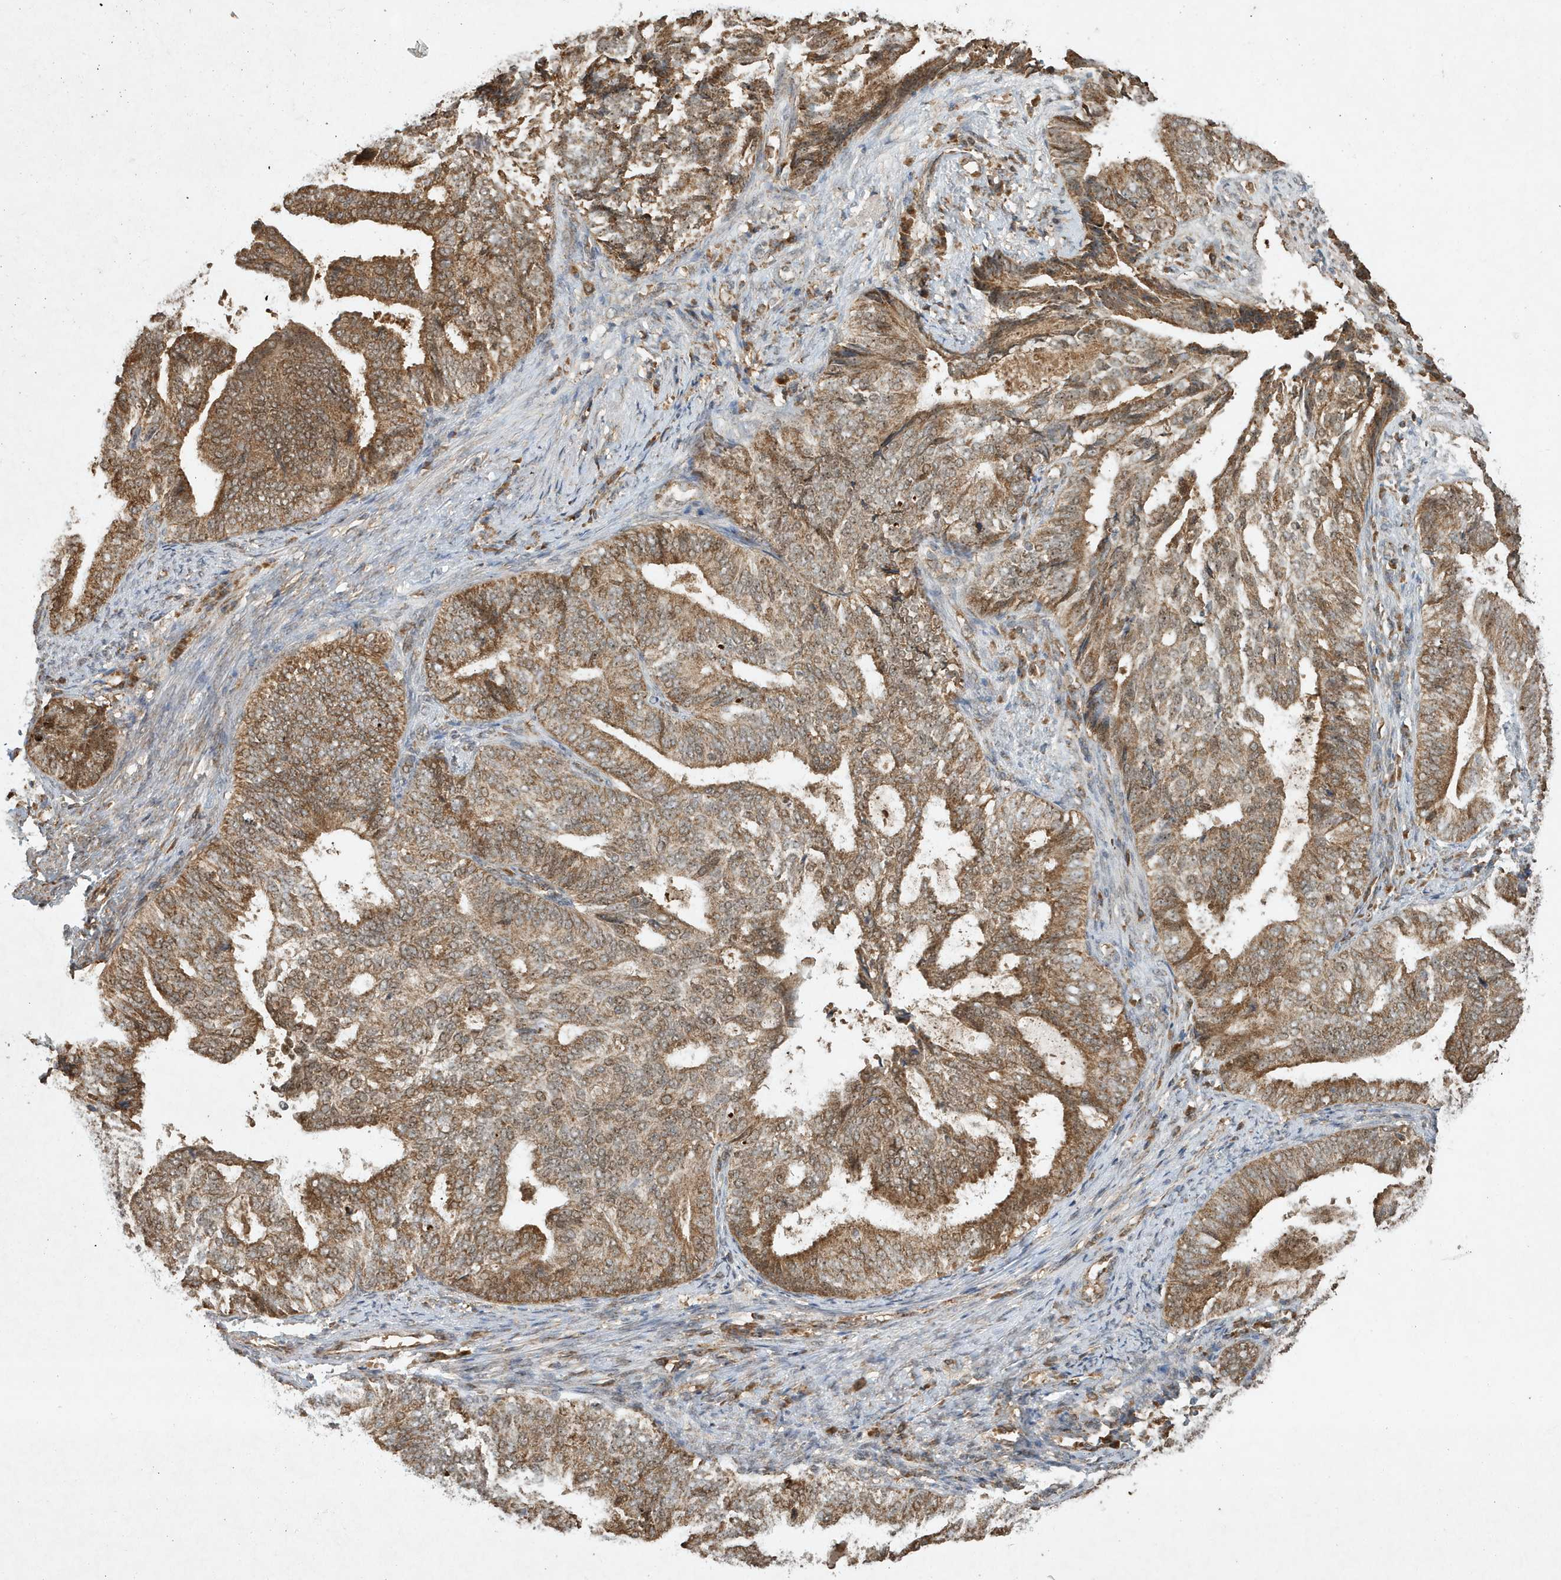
{"staining": {"intensity": "moderate", "quantity": ">75%", "location": "cytoplasmic/membranous"}, "tissue": "endometrial cancer", "cell_type": "Tumor cells", "image_type": "cancer", "snomed": [{"axis": "morphology", "description": "Adenocarcinoma, NOS"}, {"axis": "topography", "description": "Endometrium"}], "caption": "Protein expression analysis of human endometrial adenocarcinoma reveals moderate cytoplasmic/membranous expression in about >75% of tumor cells. (brown staining indicates protein expression, while blue staining denotes nuclei).", "gene": "ABCB9", "patient": {"sex": "female", "age": 58}}